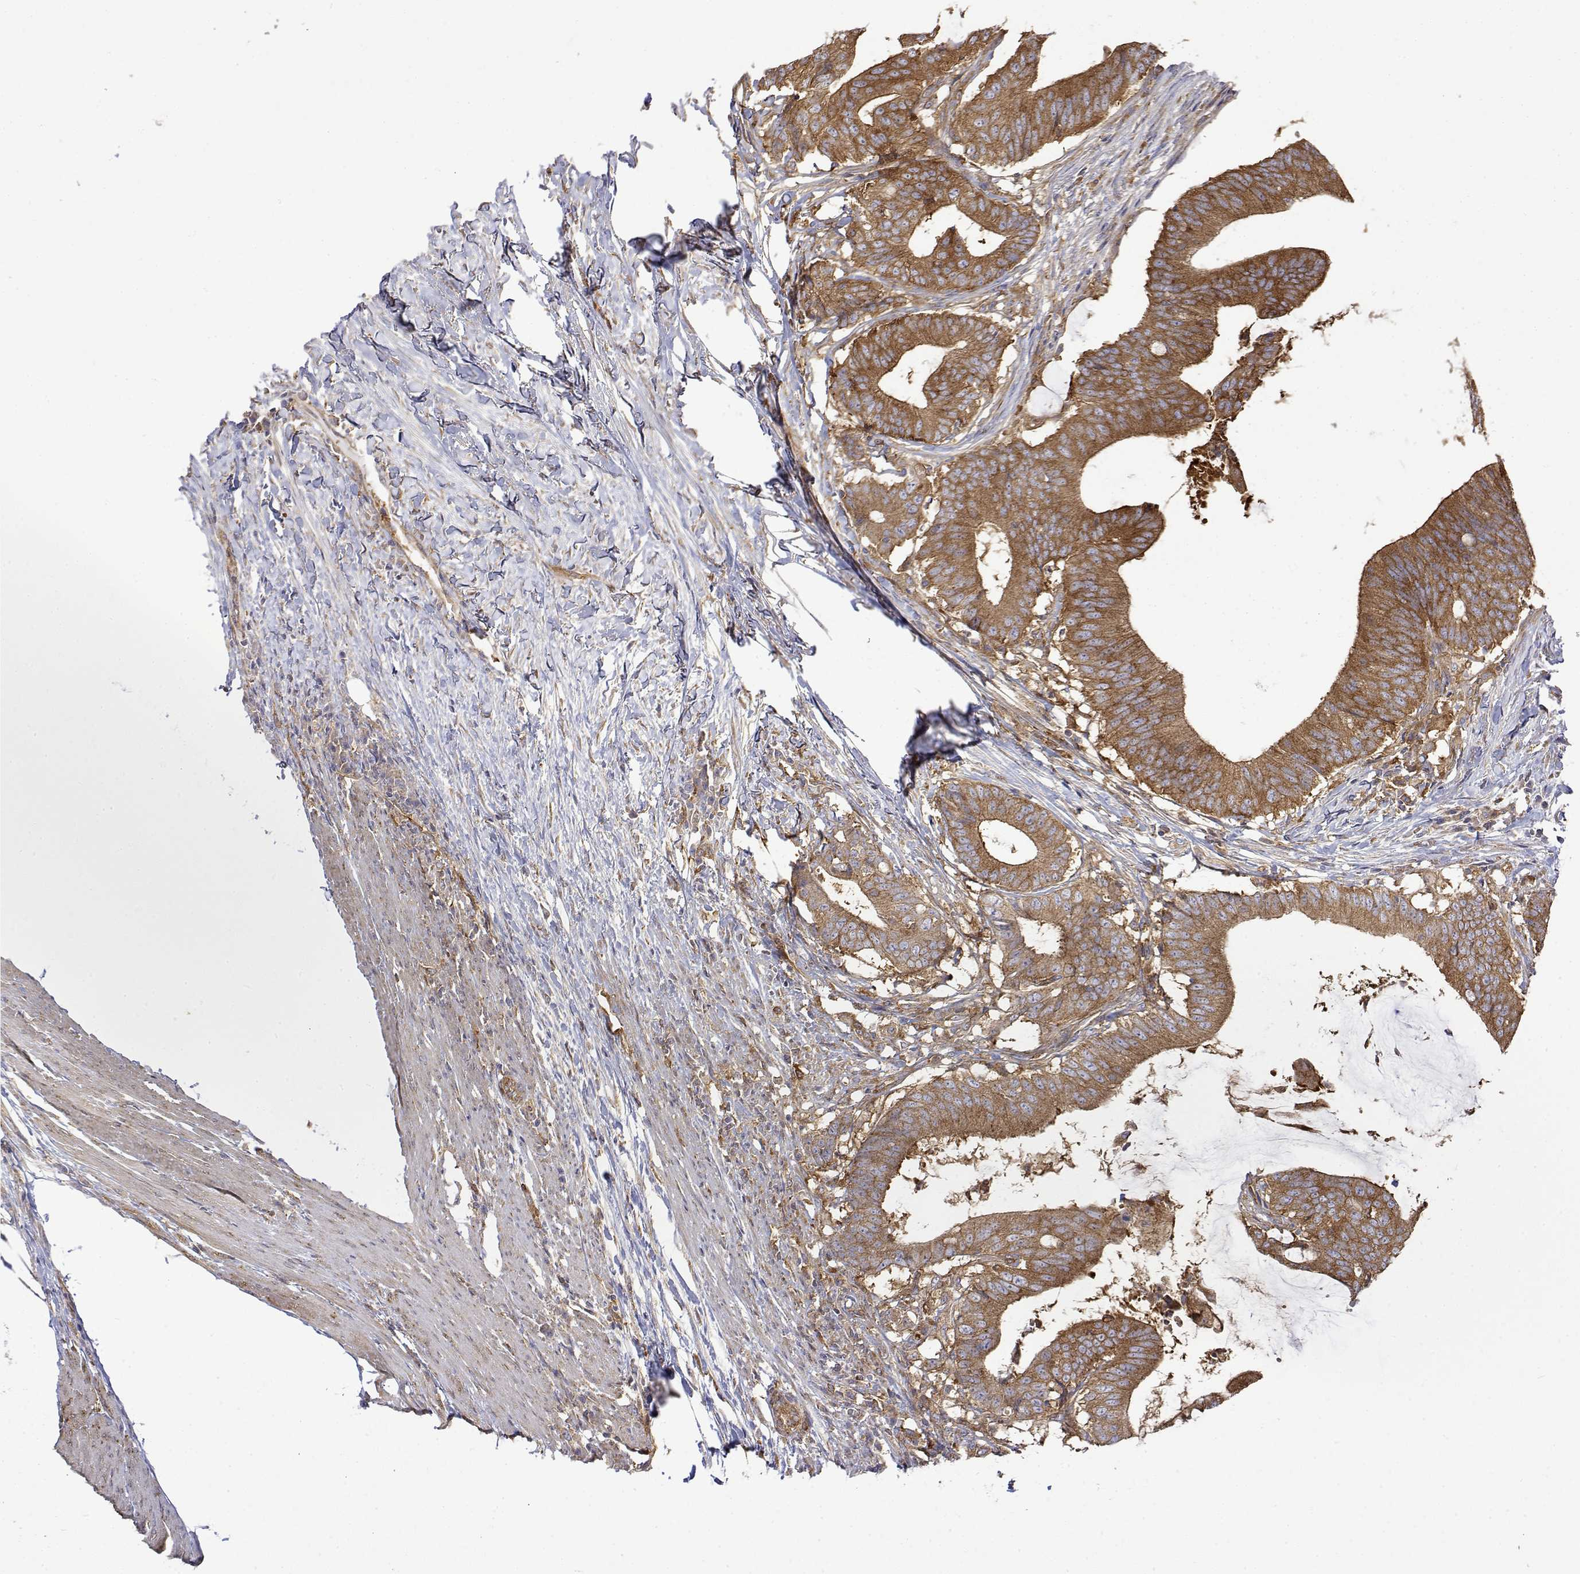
{"staining": {"intensity": "moderate", "quantity": ">75%", "location": "cytoplasmic/membranous"}, "tissue": "colorectal cancer", "cell_type": "Tumor cells", "image_type": "cancer", "snomed": [{"axis": "morphology", "description": "Adenocarcinoma, NOS"}, {"axis": "topography", "description": "Colon"}], "caption": "Immunohistochemistry (IHC) histopathology image of neoplastic tissue: human colorectal cancer stained using immunohistochemistry displays medium levels of moderate protein expression localized specifically in the cytoplasmic/membranous of tumor cells, appearing as a cytoplasmic/membranous brown color.", "gene": "PACSIN2", "patient": {"sex": "female", "age": 43}}